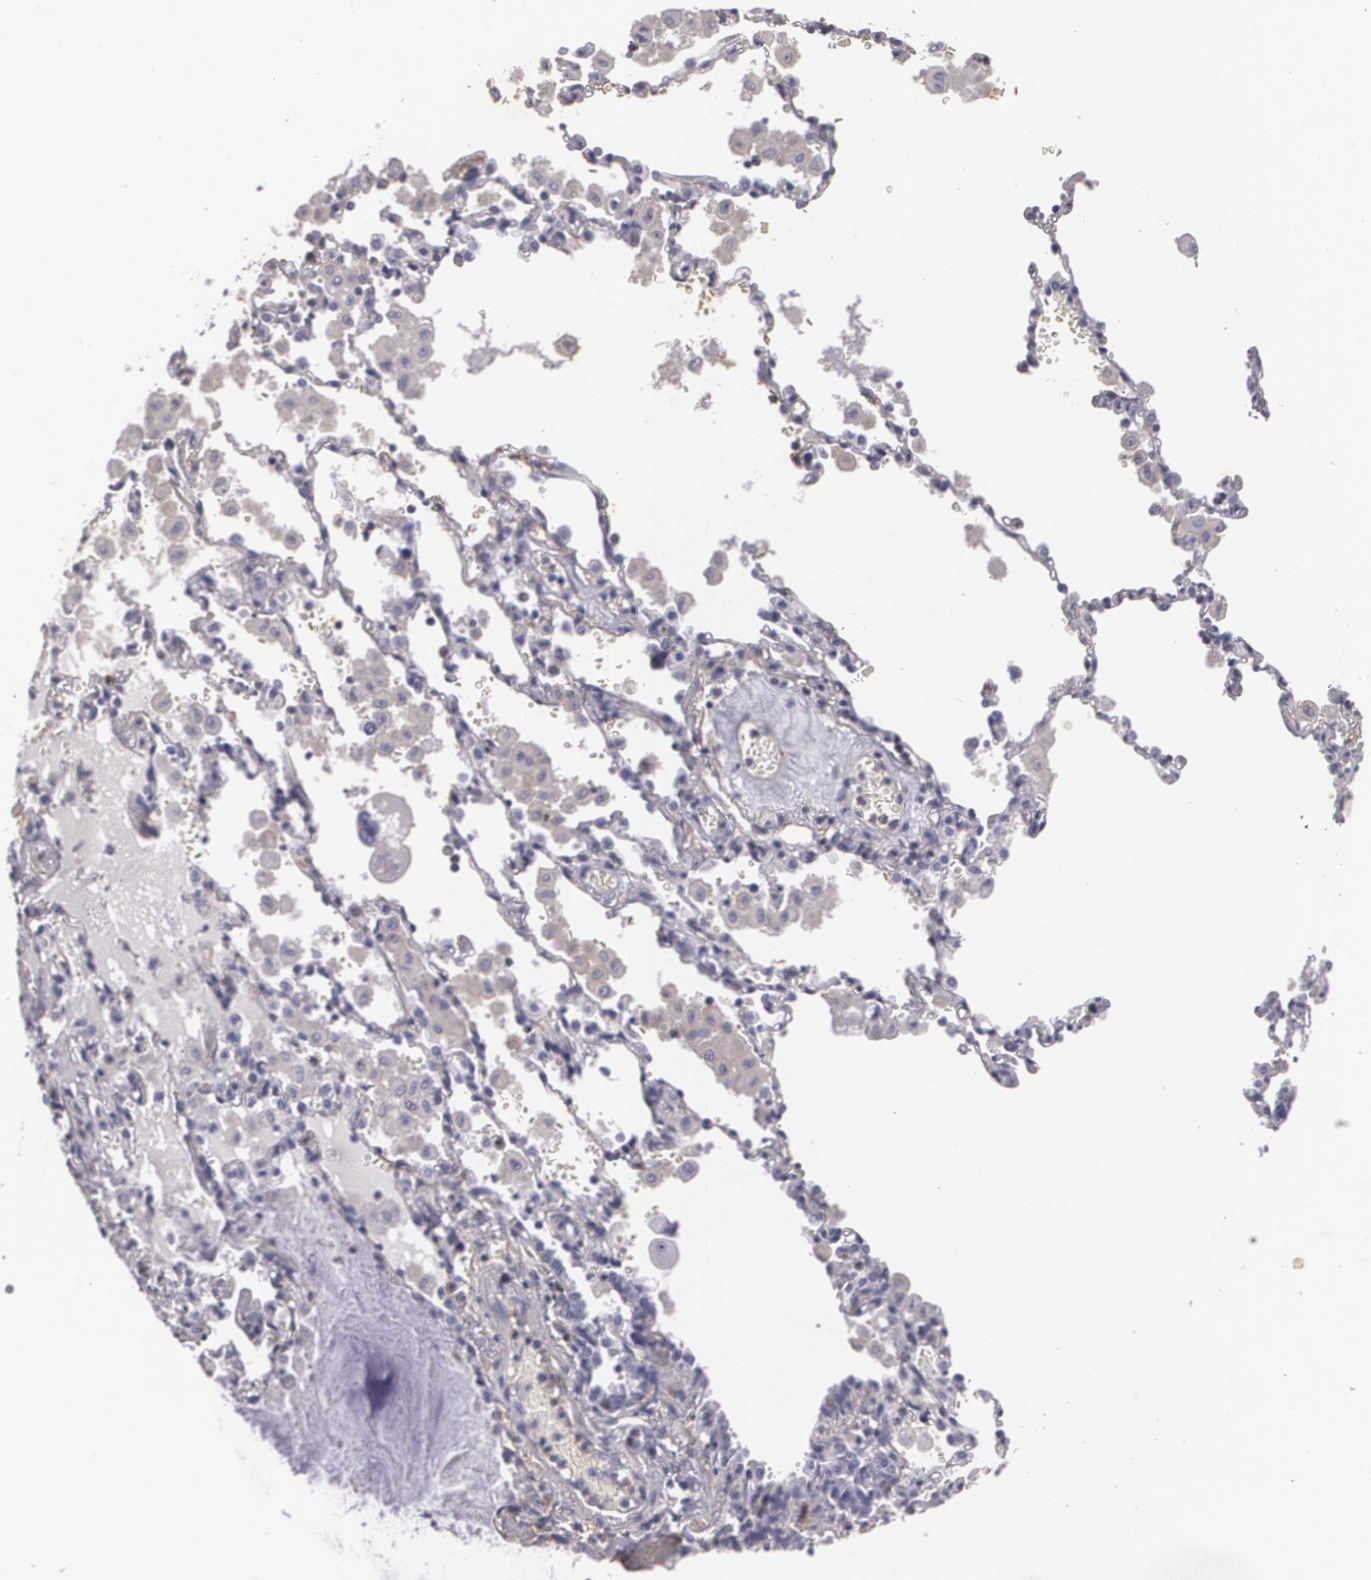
{"staining": {"intensity": "negative", "quantity": "none", "location": "none"}, "tissue": "lung cancer", "cell_type": "Tumor cells", "image_type": "cancer", "snomed": [{"axis": "morphology", "description": "Adenocarcinoma, NOS"}, {"axis": "topography", "description": "Lung"}], "caption": "Tumor cells show no significant expression in lung cancer. (DAB immunohistochemistry (IHC), high magnification).", "gene": "KCNA4", "patient": {"sex": "male", "age": 64}}